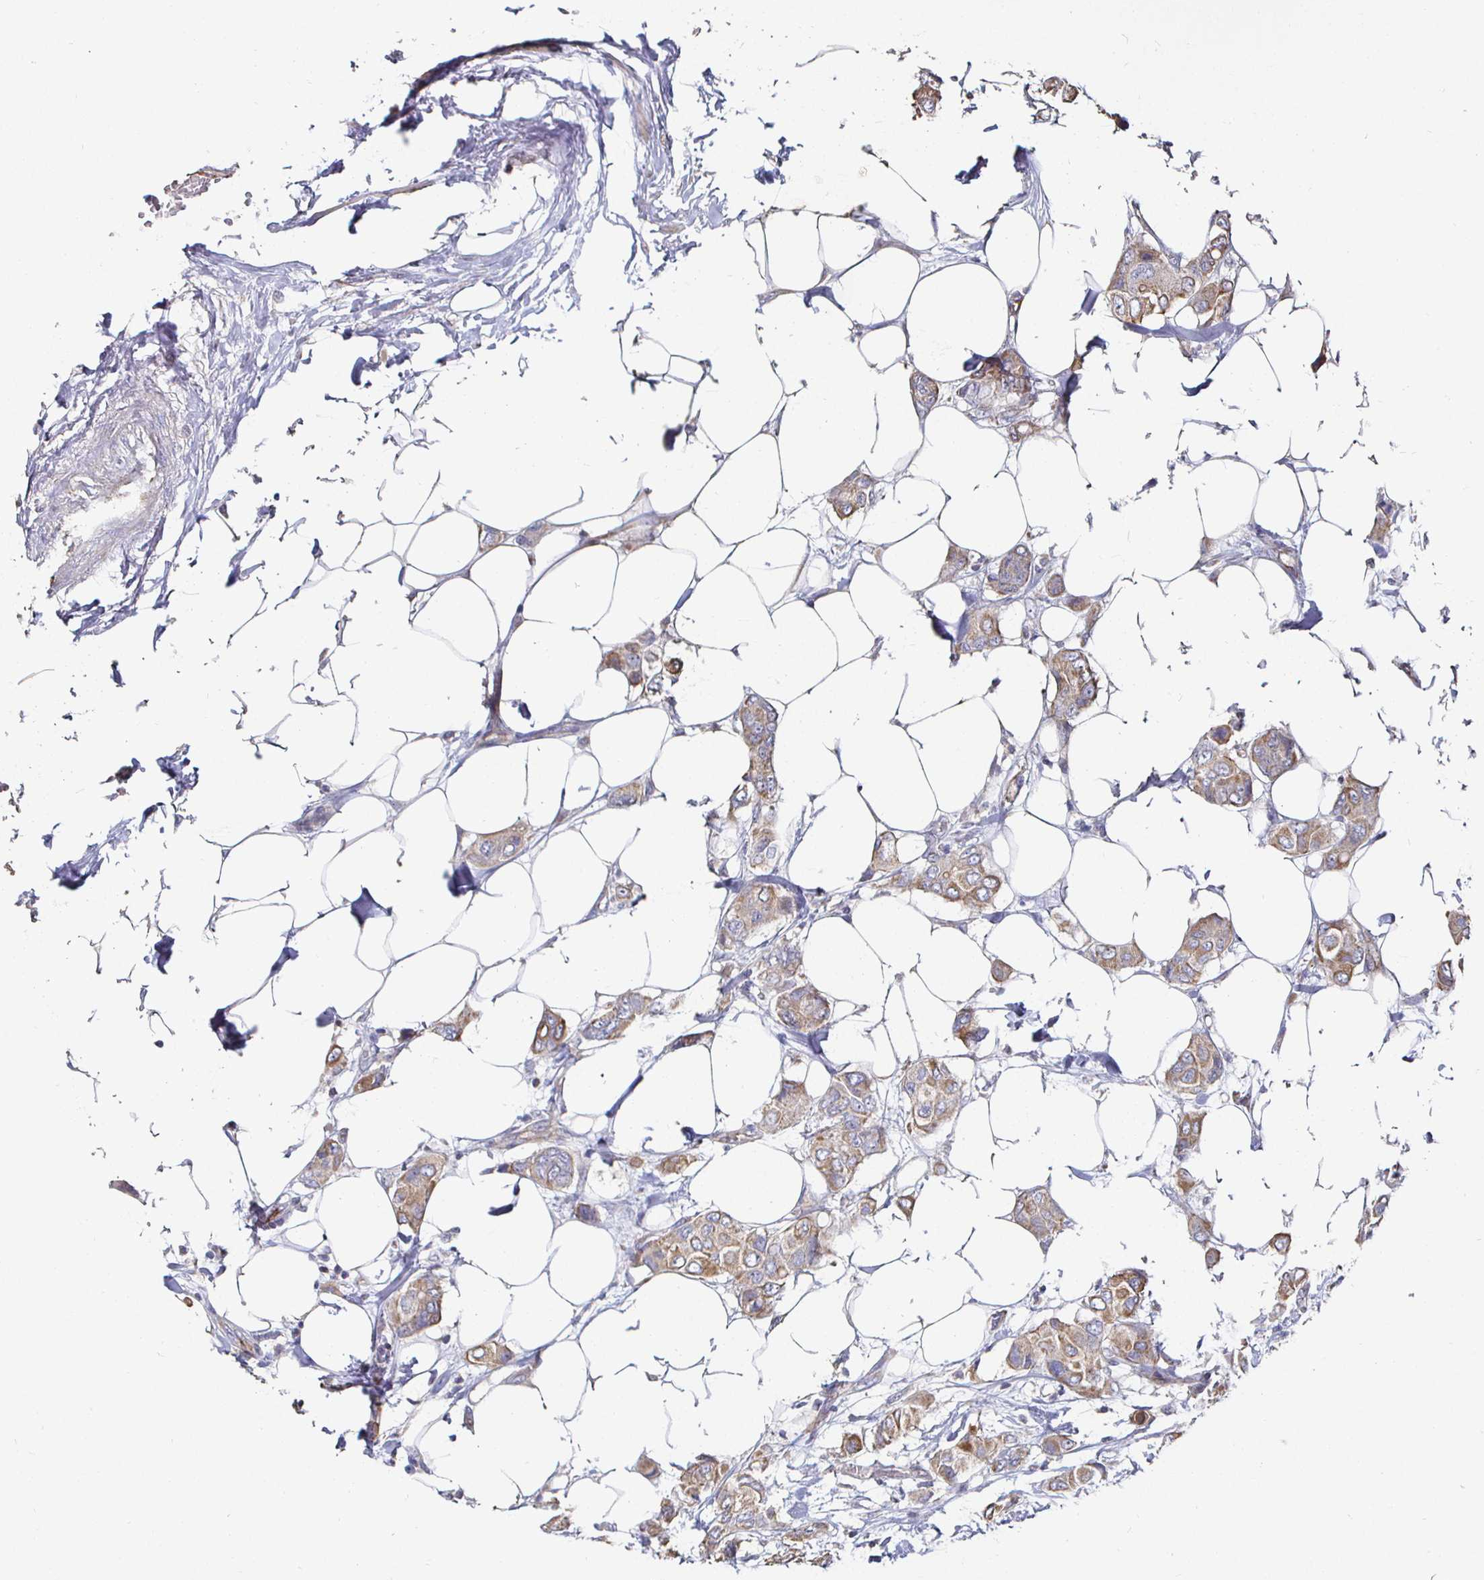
{"staining": {"intensity": "moderate", "quantity": ">75%", "location": "cytoplasmic/membranous"}, "tissue": "breast cancer", "cell_type": "Tumor cells", "image_type": "cancer", "snomed": [{"axis": "morphology", "description": "Lobular carcinoma"}, {"axis": "topography", "description": "Breast"}], "caption": "Immunohistochemical staining of human breast lobular carcinoma demonstrates medium levels of moderate cytoplasmic/membranous protein staining in approximately >75% of tumor cells.", "gene": "NRSN1", "patient": {"sex": "female", "age": 51}}